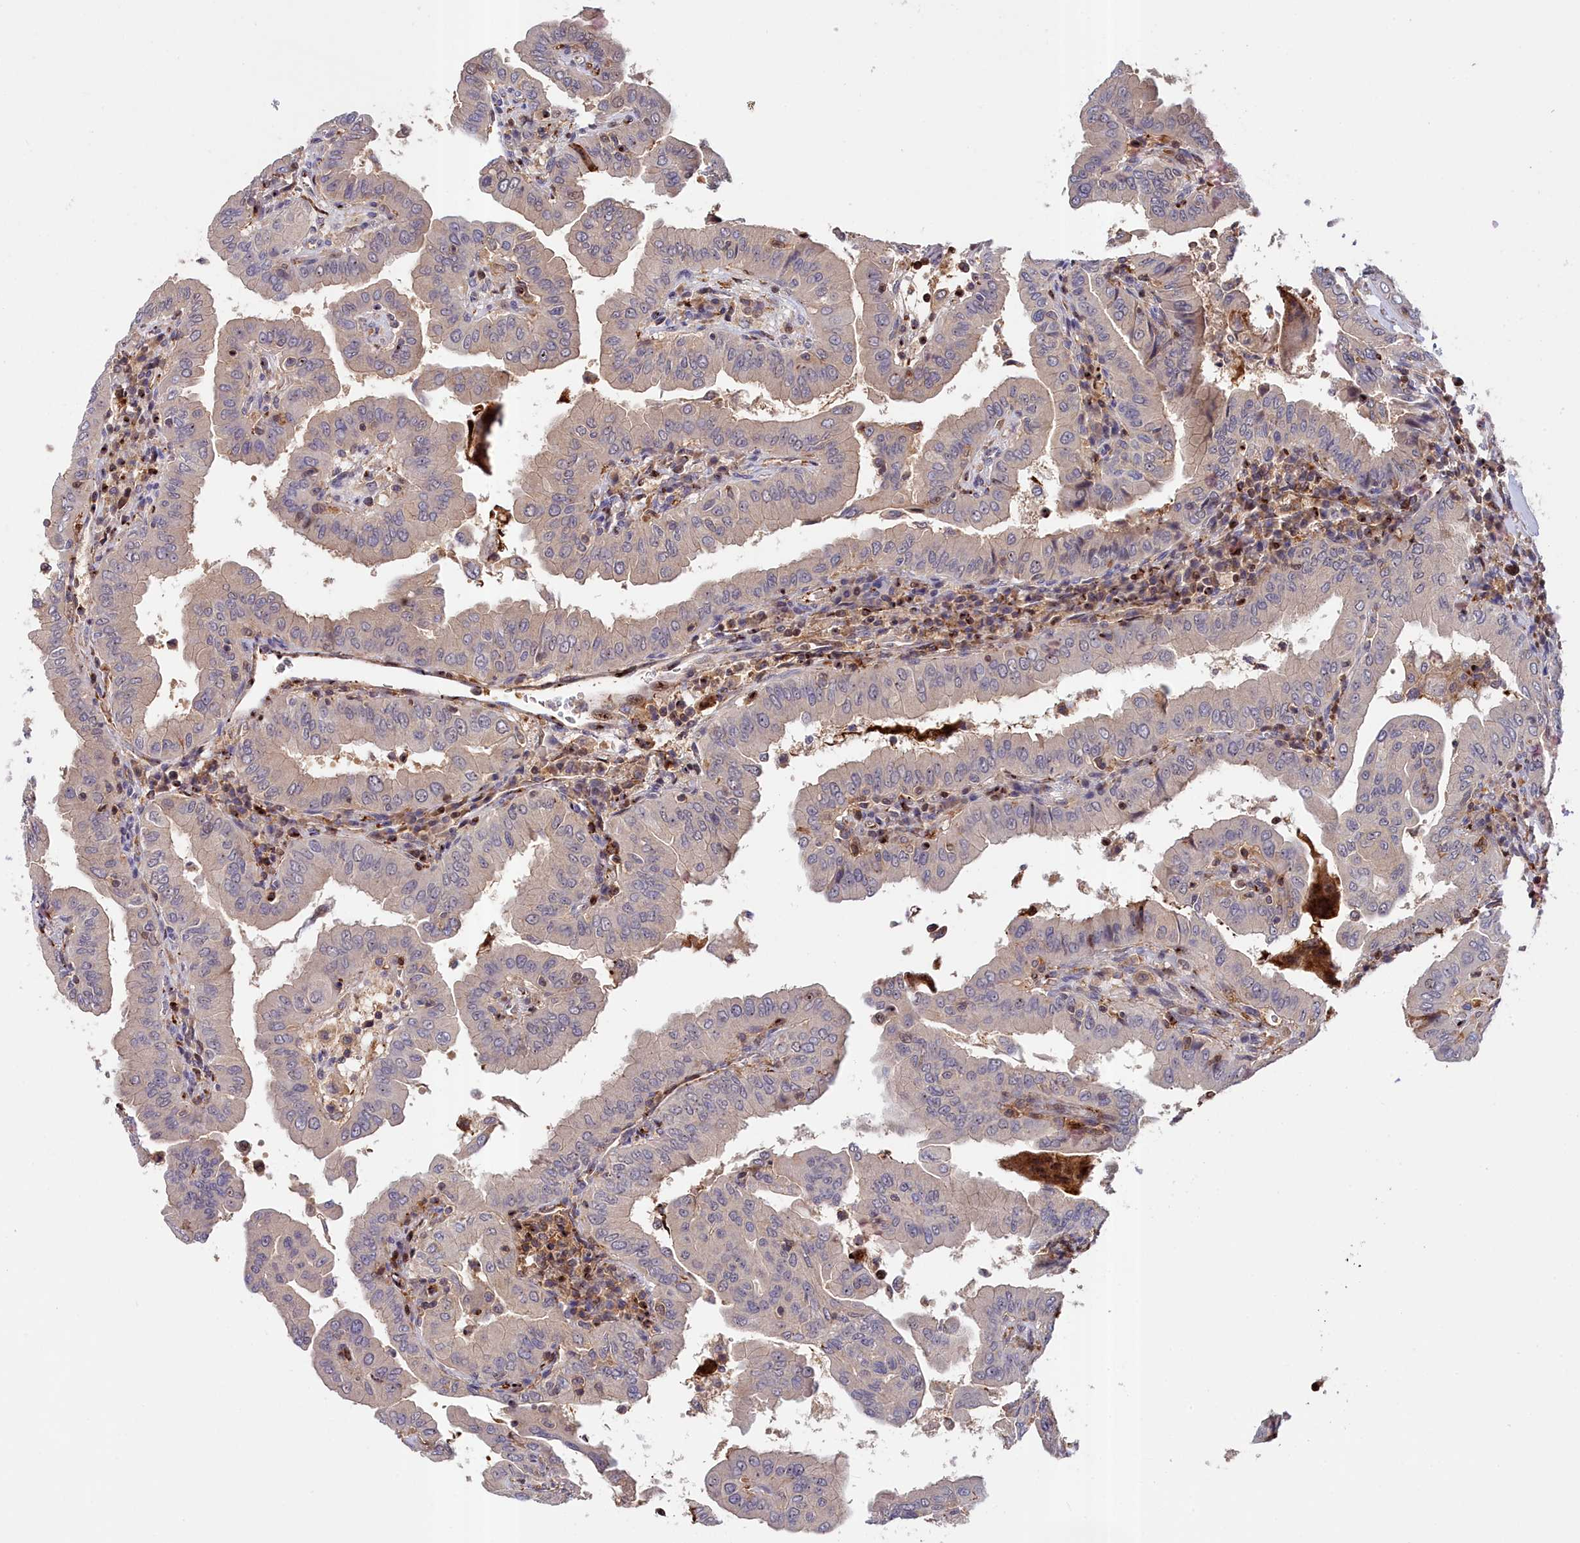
{"staining": {"intensity": "weak", "quantity": "<25%", "location": "cytoplasmic/membranous"}, "tissue": "thyroid cancer", "cell_type": "Tumor cells", "image_type": "cancer", "snomed": [{"axis": "morphology", "description": "Papillary adenocarcinoma, NOS"}, {"axis": "topography", "description": "Thyroid gland"}], "caption": "IHC photomicrograph of neoplastic tissue: human papillary adenocarcinoma (thyroid) stained with DAB (3,3'-diaminobenzidine) demonstrates no significant protein positivity in tumor cells.", "gene": "NEURL4", "patient": {"sex": "male", "age": 33}}